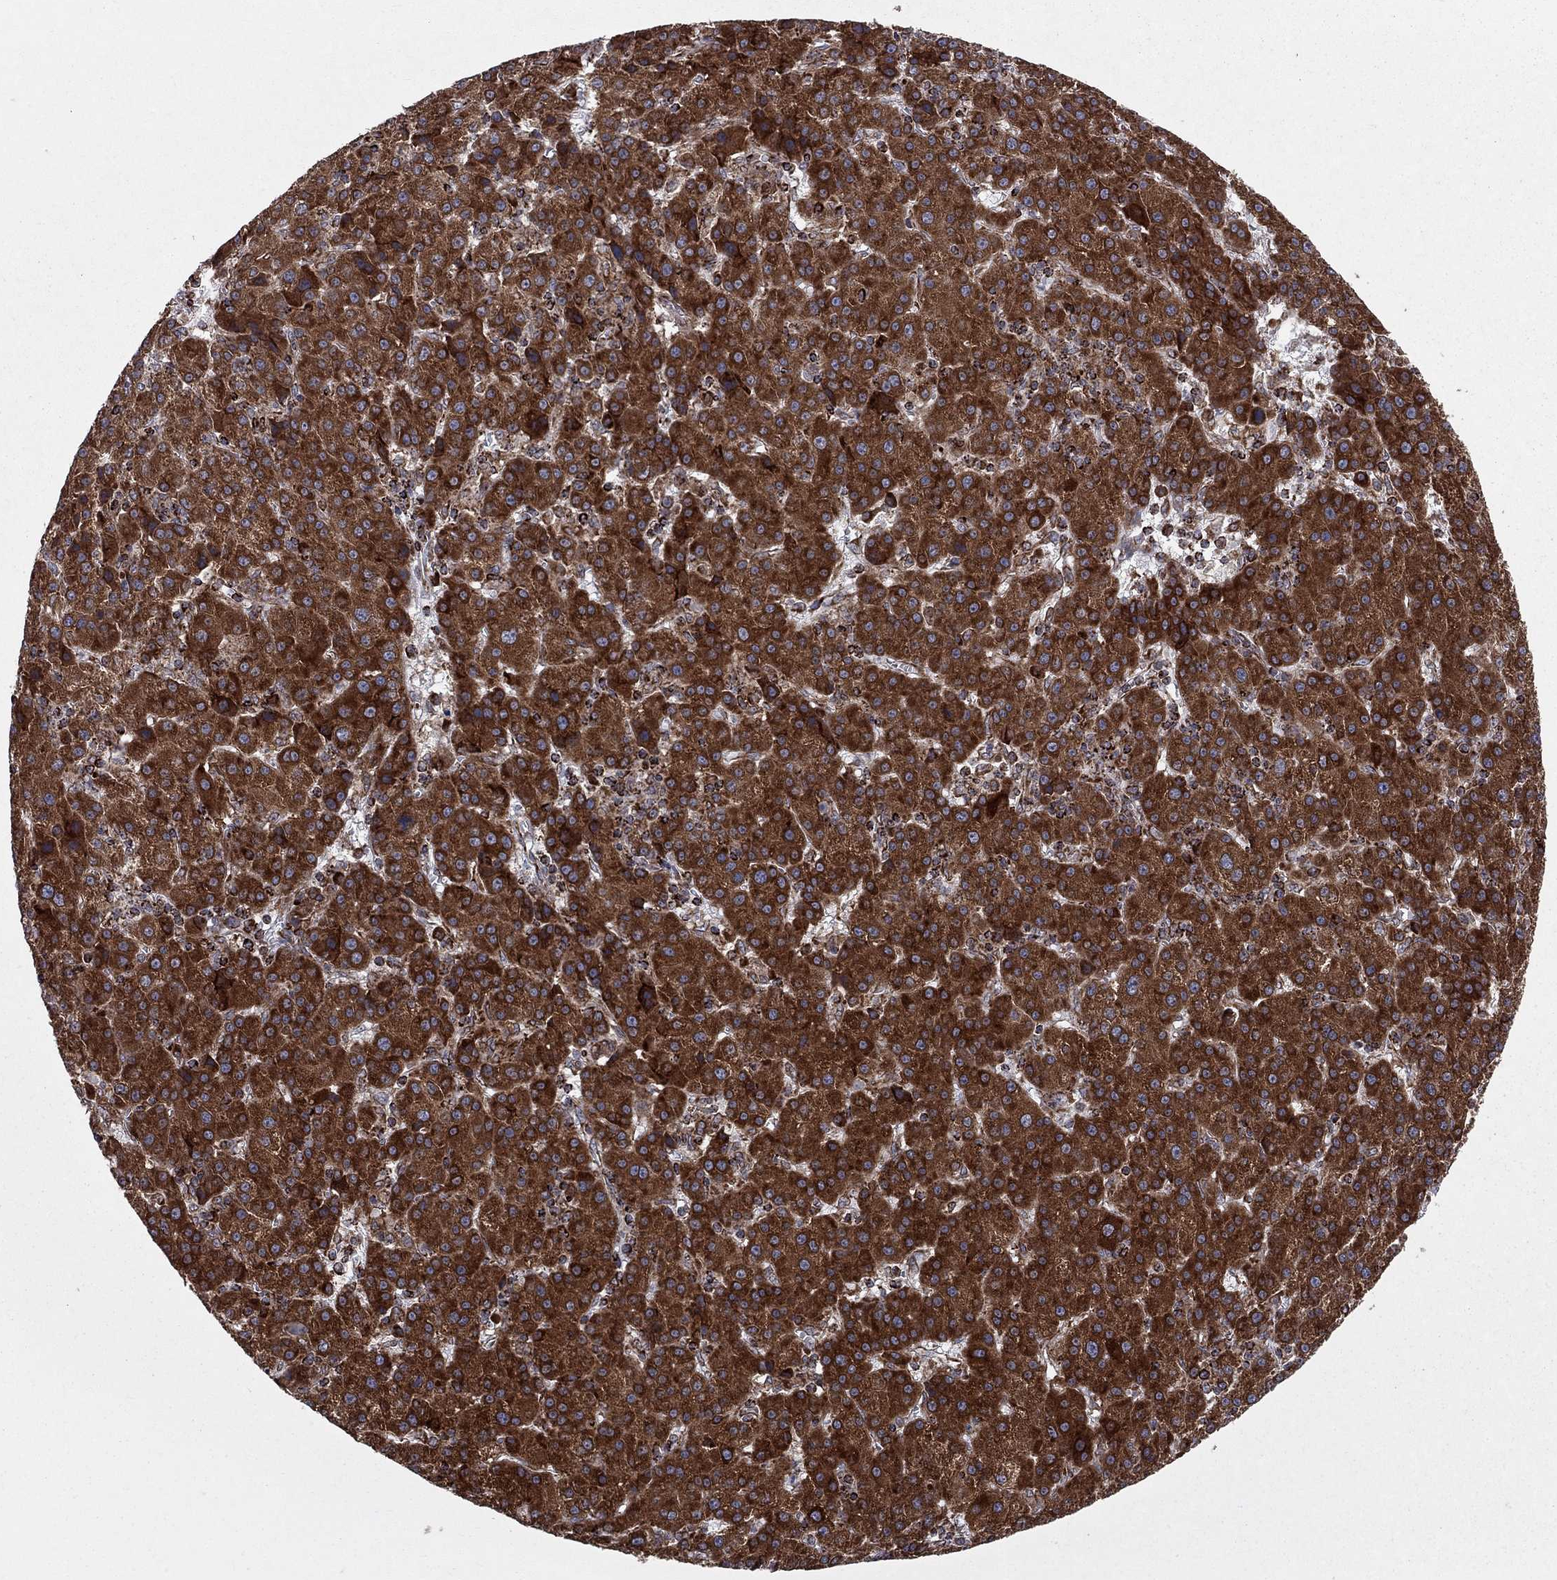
{"staining": {"intensity": "strong", "quantity": ">75%", "location": "cytoplasmic/membranous"}, "tissue": "liver cancer", "cell_type": "Tumor cells", "image_type": "cancer", "snomed": [{"axis": "morphology", "description": "Carcinoma, Hepatocellular, NOS"}, {"axis": "topography", "description": "Liver"}], "caption": "Hepatocellular carcinoma (liver) stained for a protein (brown) shows strong cytoplasmic/membranous positive positivity in about >75% of tumor cells.", "gene": "CLPTM1", "patient": {"sex": "female", "age": 60}}